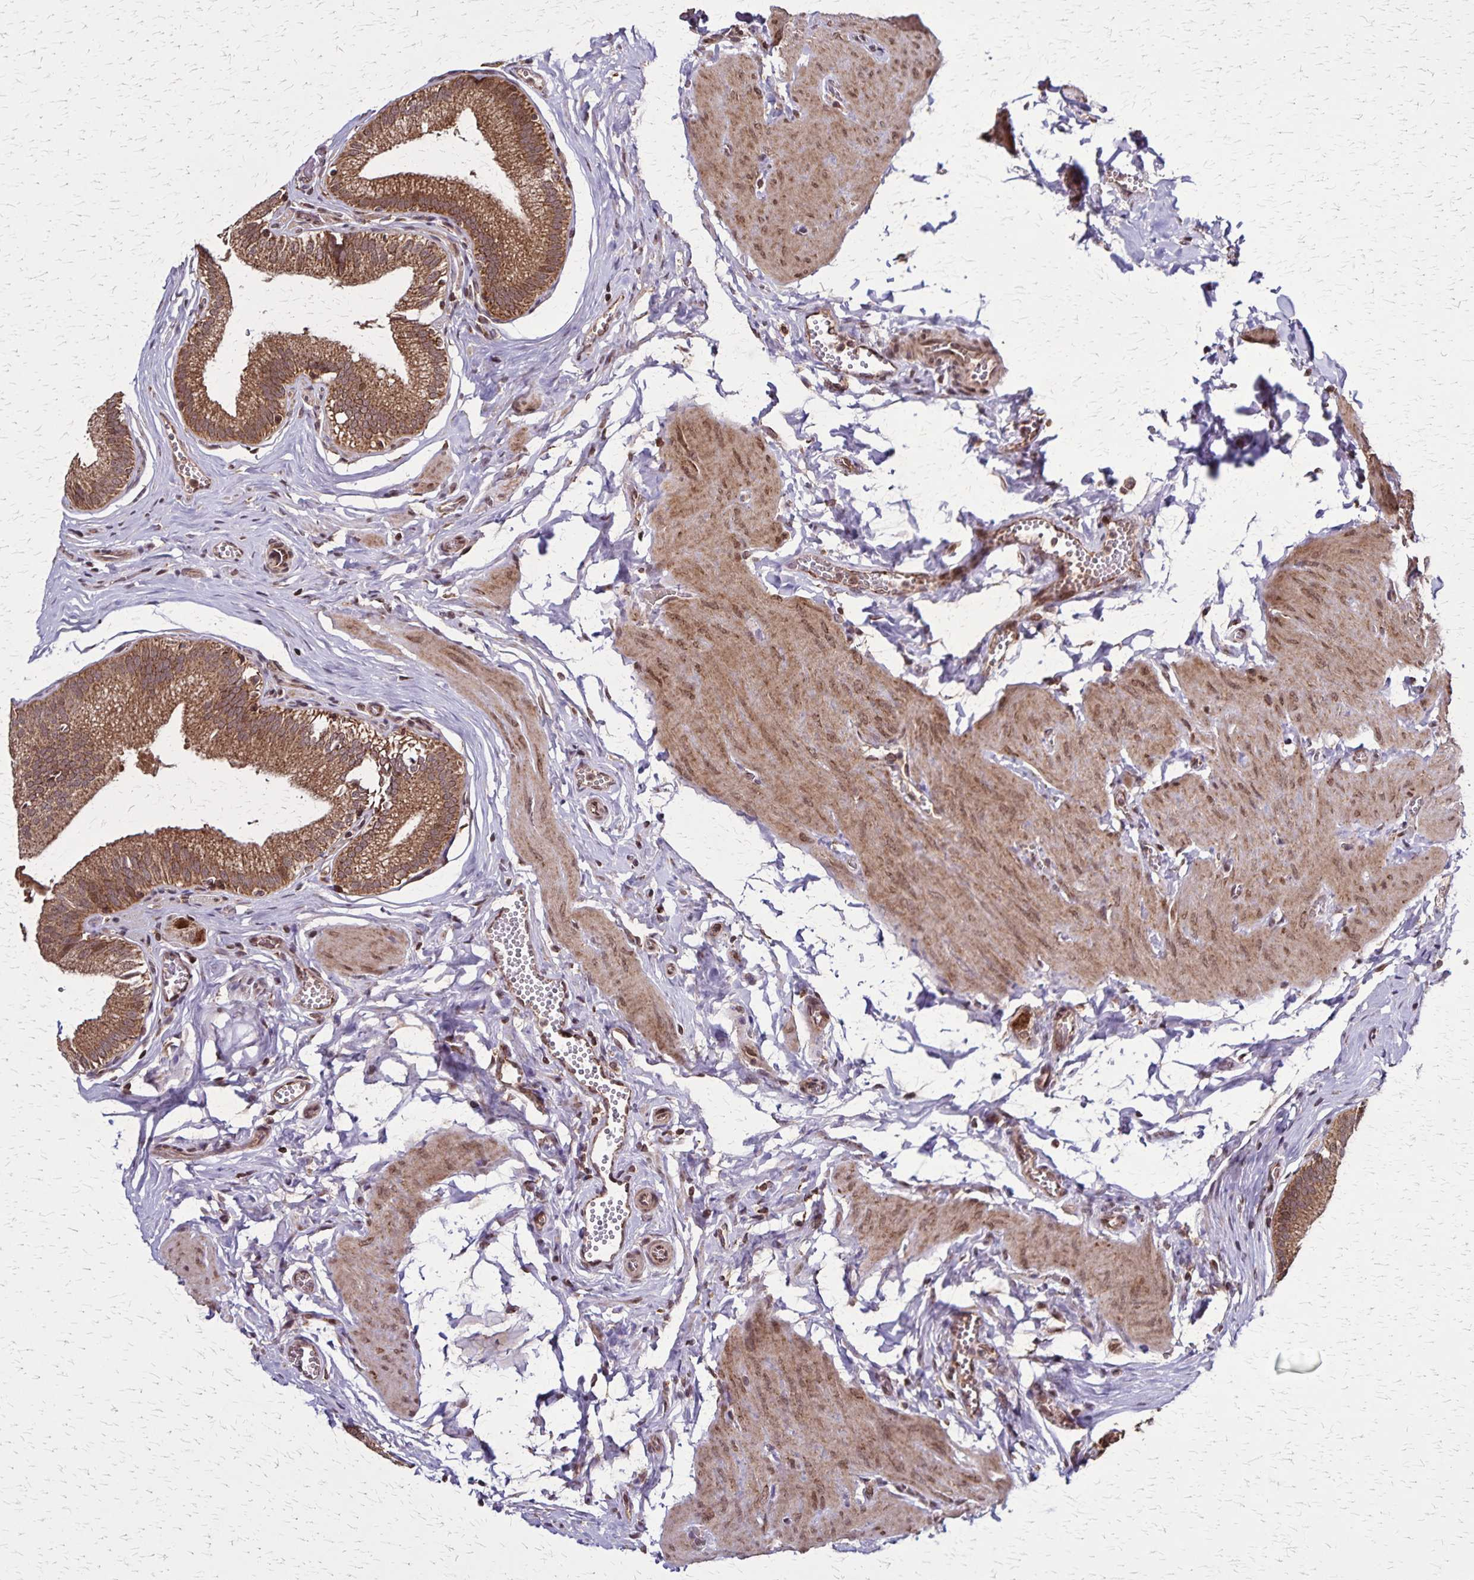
{"staining": {"intensity": "strong", "quantity": ">75%", "location": "cytoplasmic/membranous"}, "tissue": "gallbladder", "cell_type": "Glandular cells", "image_type": "normal", "snomed": [{"axis": "morphology", "description": "Normal tissue, NOS"}, {"axis": "topography", "description": "Gallbladder"}, {"axis": "topography", "description": "Peripheral nerve tissue"}], "caption": "Benign gallbladder shows strong cytoplasmic/membranous staining in approximately >75% of glandular cells, visualized by immunohistochemistry. (DAB = brown stain, brightfield microscopy at high magnification).", "gene": "NFS1", "patient": {"sex": "male", "age": 17}}